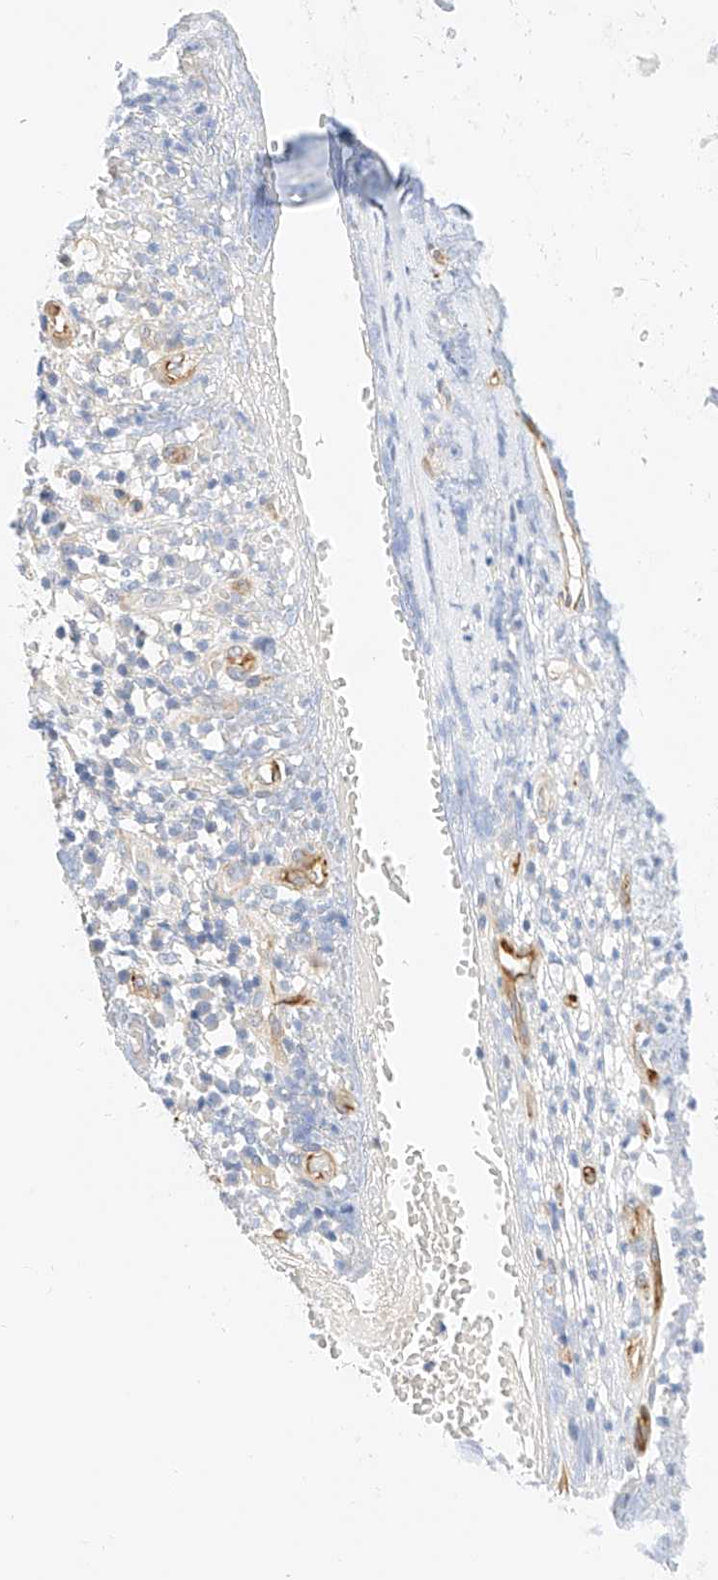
{"staining": {"intensity": "negative", "quantity": "none", "location": "none"}, "tissue": "adipose tissue", "cell_type": "Adipocytes", "image_type": "normal", "snomed": [{"axis": "morphology", "description": "Normal tissue, NOS"}, {"axis": "morphology", "description": "Basal cell carcinoma"}, {"axis": "topography", "description": "Cartilage tissue"}, {"axis": "topography", "description": "Nasopharynx"}, {"axis": "topography", "description": "Oral tissue"}], "caption": "IHC of normal human adipose tissue displays no staining in adipocytes.", "gene": "CDCP2", "patient": {"sex": "female", "age": 77}}